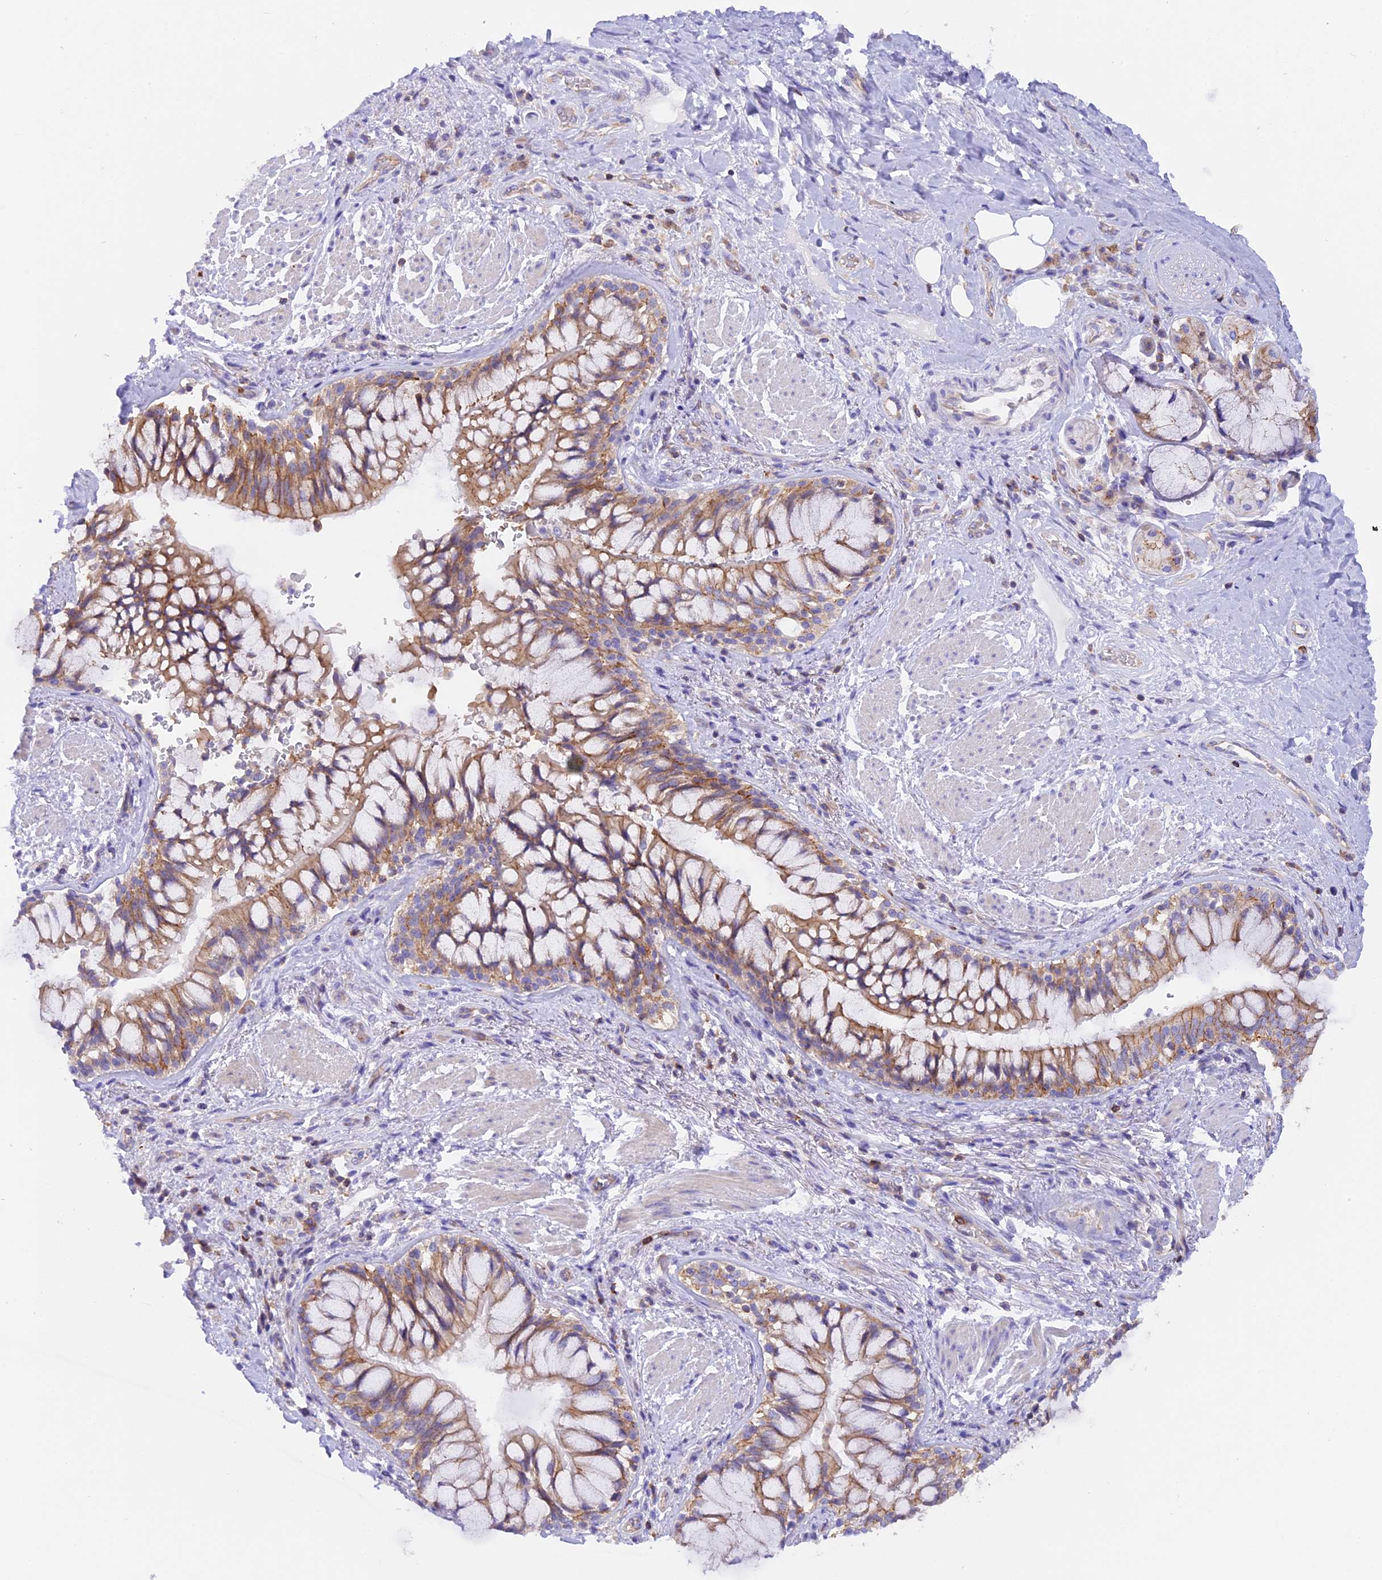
{"staining": {"intensity": "negative", "quantity": "none", "location": "none"}, "tissue": "adipose tissue", "cell_type": "Adipocytes", "image_type": "normal", "snomed": [{"axis": "morphology", "description": "Normal tissue, NOS"}, {"axis": "morphology", "description": "Squamous cell carcinoma, NOS"}, {"axis": "topography", "description": "Bronchus"}, {"axis": "topography", "description": "Lung"}], "caption": "A high-resolution histopathology image shows IHC staining of benign adipose tissue, which demonstrates no significant positivity in adipocytes. (DAB (3,3'-diaminobenzidine) immunohistochemistry (IHC), high magnification).", "gene": "FAM193A", "patient": {"sex": "male", "age": 64}}